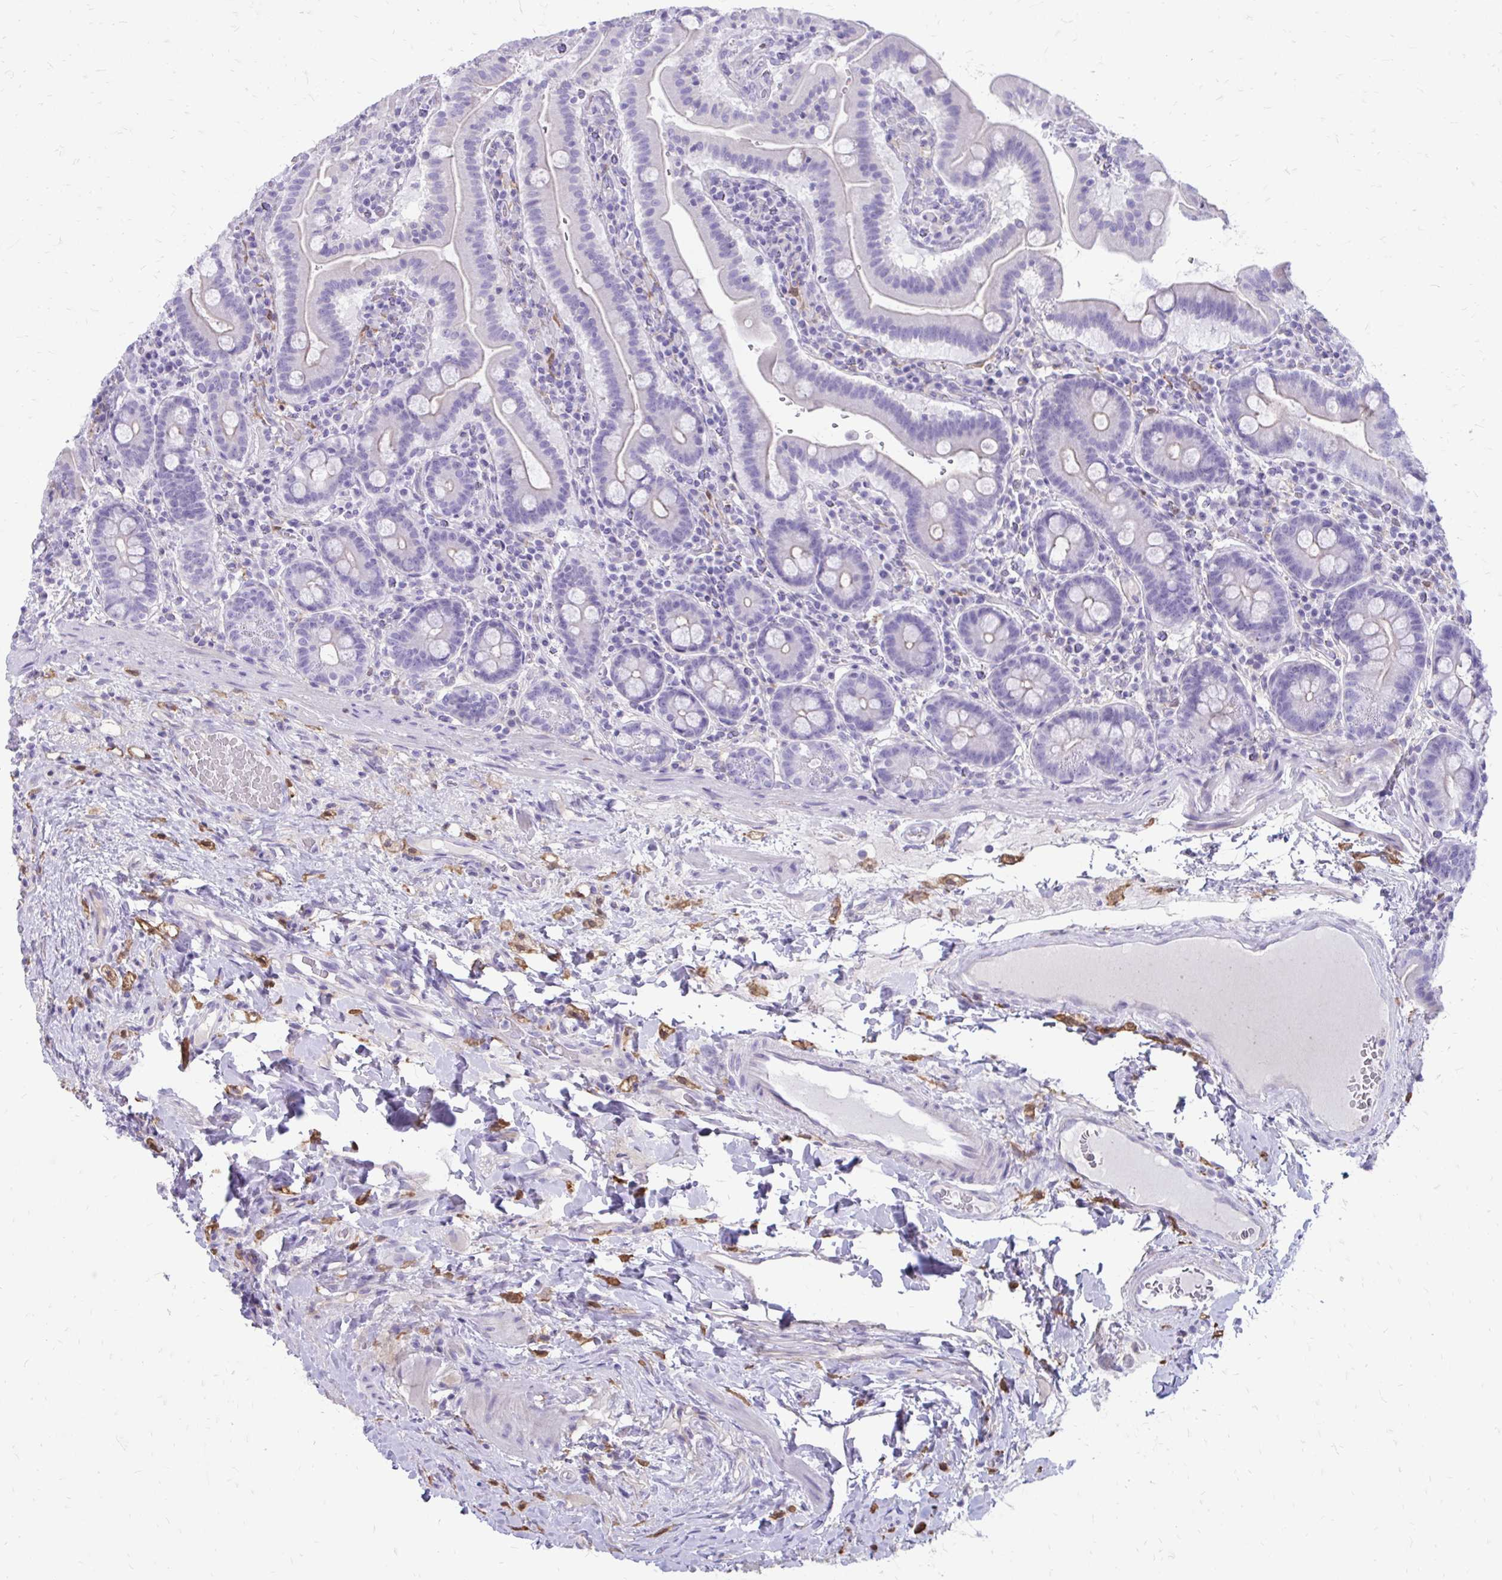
{"staining": {"intensity": "negative", "quantity": "none", "location": "none"}, "tissue": "small intestine", "cell_type": "Glandular cells", "image_type": "normal", "snomed": [{"axis": "morphology", "description": "Normal tissue, NOS"}, {"axis": "topography", "description": "Small intestine"}], "caption": "Photomicrograph shows no protein expression in glandular cells of unremarkable small intestine. (Immunohistochemistry, brightfield microscopy, high magnification).", "gene": "SIGLEC11", "patient": {"sex": "male", "age": 26}}